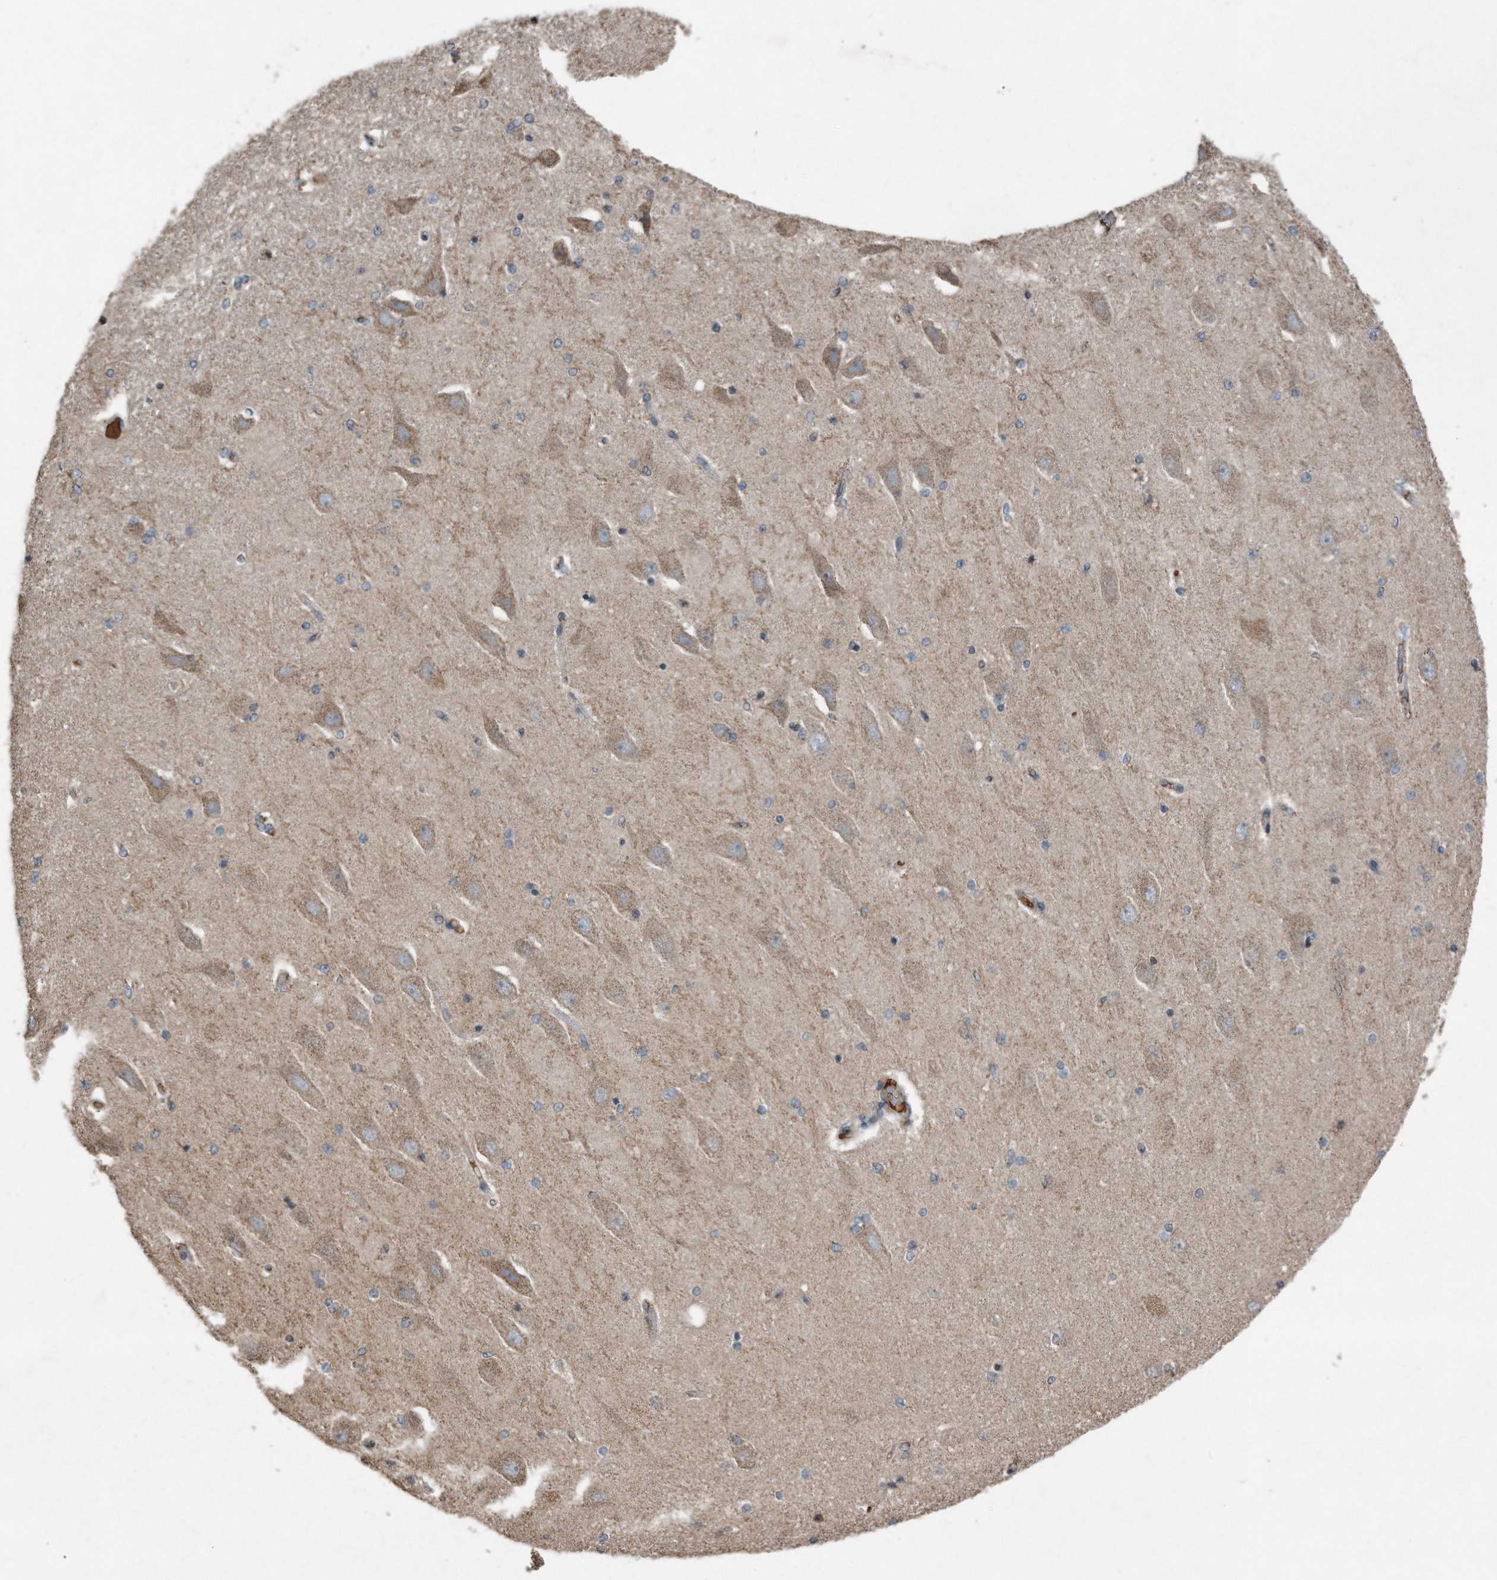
{"staining": {"intensity": "negative", "quantity": "none", "location": "none"}, "tissue": "hippocampus", "cell_type": "Glial cells", "image_type": "normal", "snomed": [{"axis": "morphology", "description": "Normal tissue, NOS"}, {"axis": "topography", "description": "Hippocampus"}], "caption": "A photomicrograph of human hippocampus is negative for staining in glial cells. (Stains: DAB (3,3'-diaminobenzidine) immunohistochemistry (IHC) with hematoxylin counter stain, Microscopy: brightfield microscopy at high magnification).", "gene": "SDHA", "patient": {"sex": "female", "age": 54}}